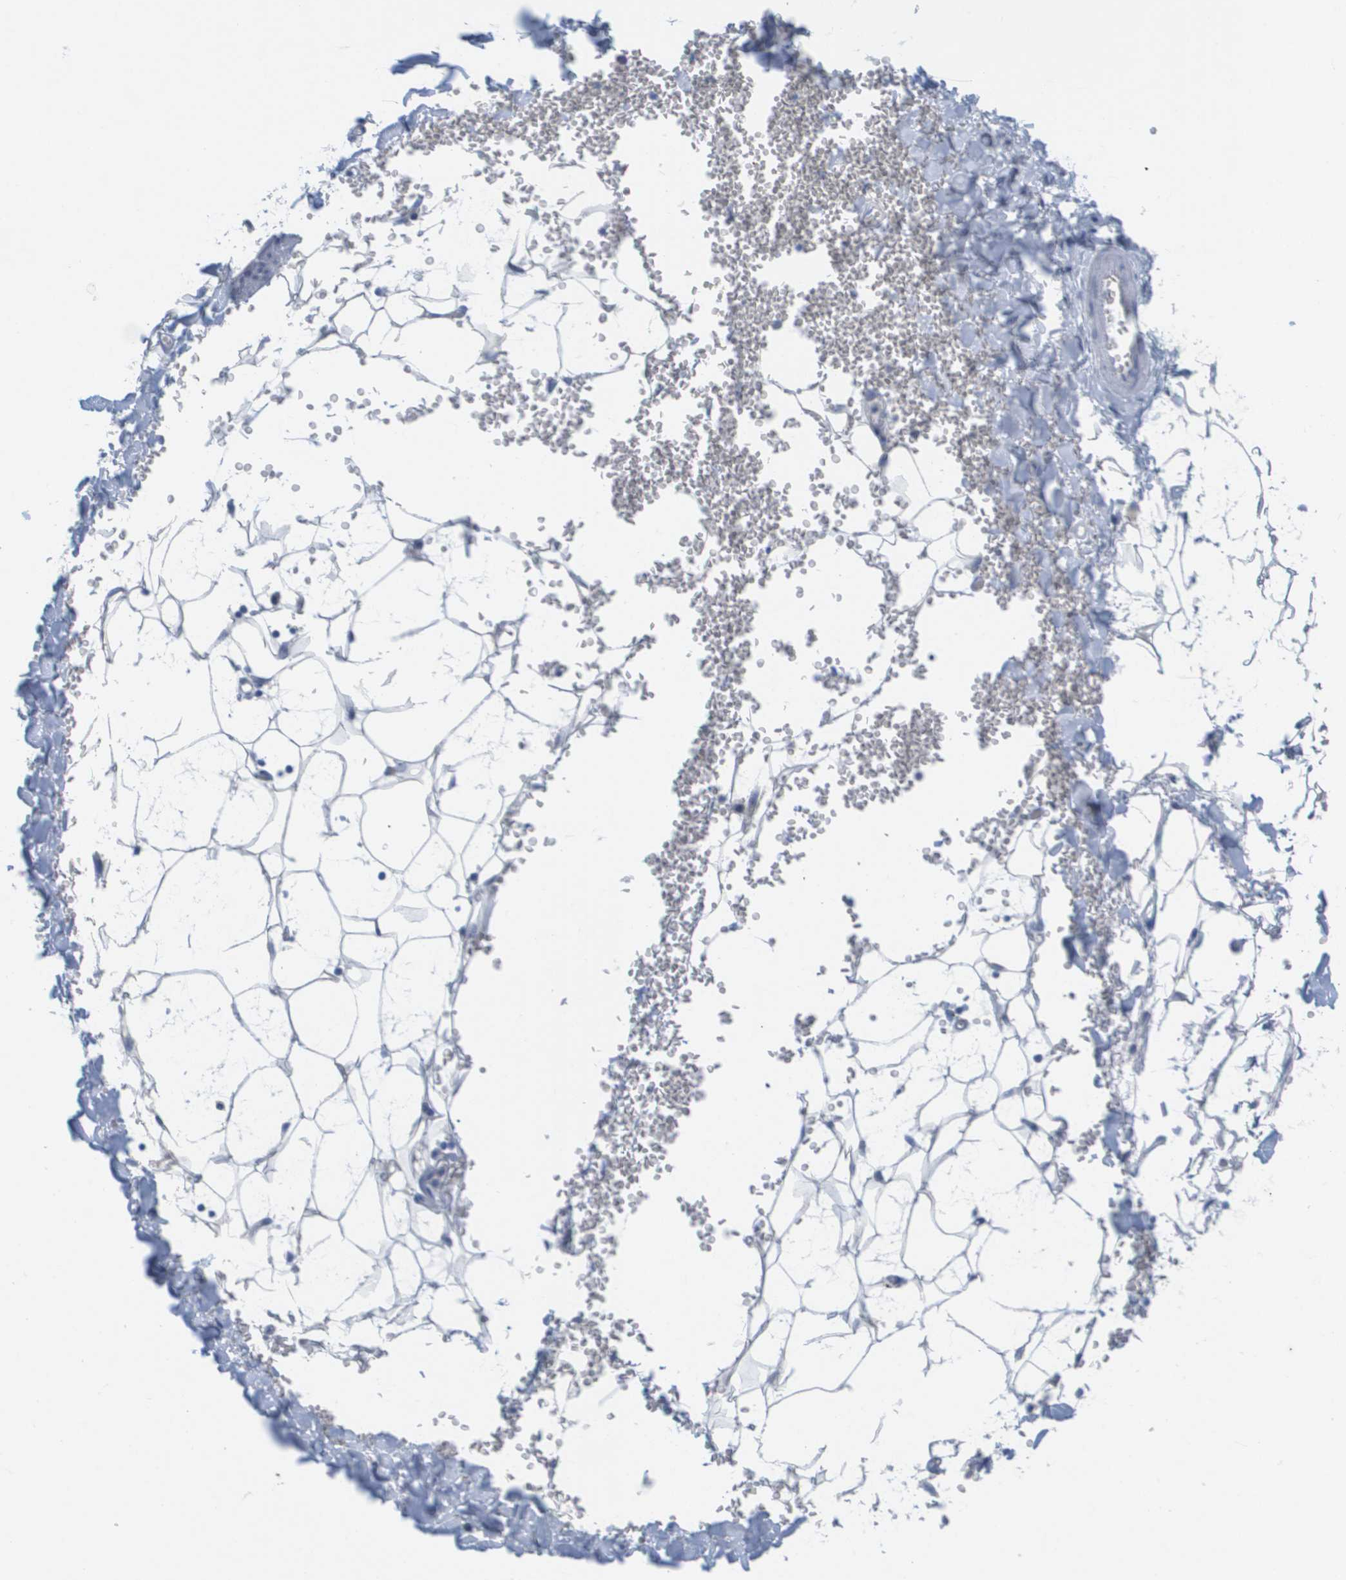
{"staining": {"intensity": "negative", "quantity": "none", "location": "none"}, "tissue": "adipose tissue", "cell_type": "Adipocytes", "image_type": "normal", "snomed": [{"axis": "morphology", "description": "Normal tissue, NOS"}, {"axis": "topography", "description": "Adipose tissue"}, {"axis": "topography", "description": "Peripheral nerve tissue"}], "caption": "A high-resolution photomicrograph shows immunohistochemistry (IHC) staining of benign adipose tissue, which displays no significant expression in adipocytes. Nuclei are stained in blue.", "gene": "PDE4A", "patient": {"sex": "male", "age": 52}}